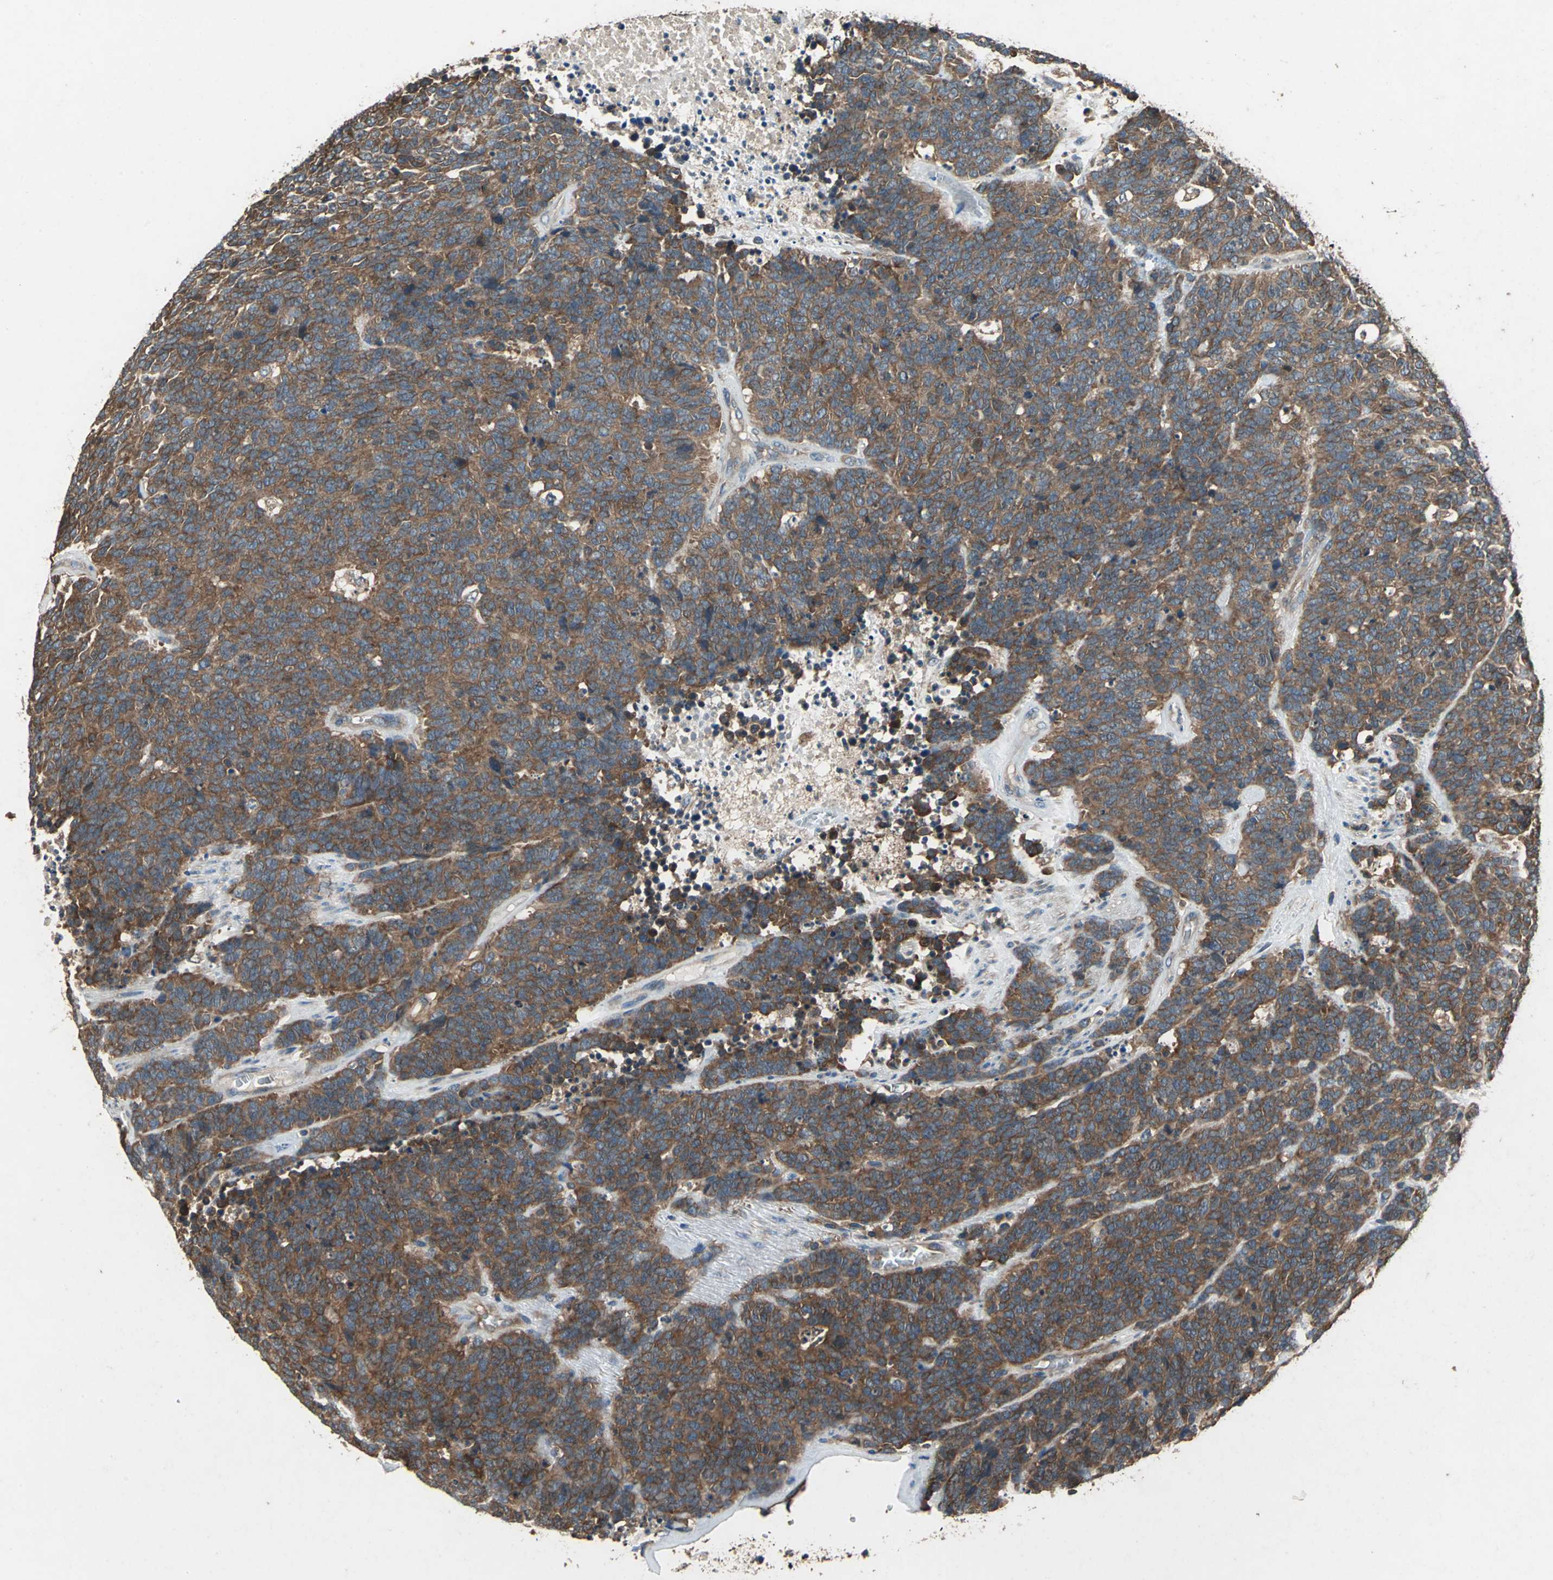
{"staining": {"intensity": "strong", "quantity": ">75%", "location": "cytoplasmic/membranous"}, "tissue": "lung cancer", "cell_type": "Tumor cells", "image_type": "cancer", "snomed": [{"axis": "morphology", "description": "Neoplasm, malignant, NOS"}, {"axis": "topography", "description": "Lung"}], "caption": "IHC of human lung cancer (neoplasm (malignant)) reveals high levels of strong cytoplasmic/membranous positivity in approximately >75% of tumor cells. The protein is stained brown, and the nuclei are stained in blue (DAB IHC with brightfield microscopy, high magnification).", "gene": "CAPN1", "patient": {"sex": "female", "age": 58}}